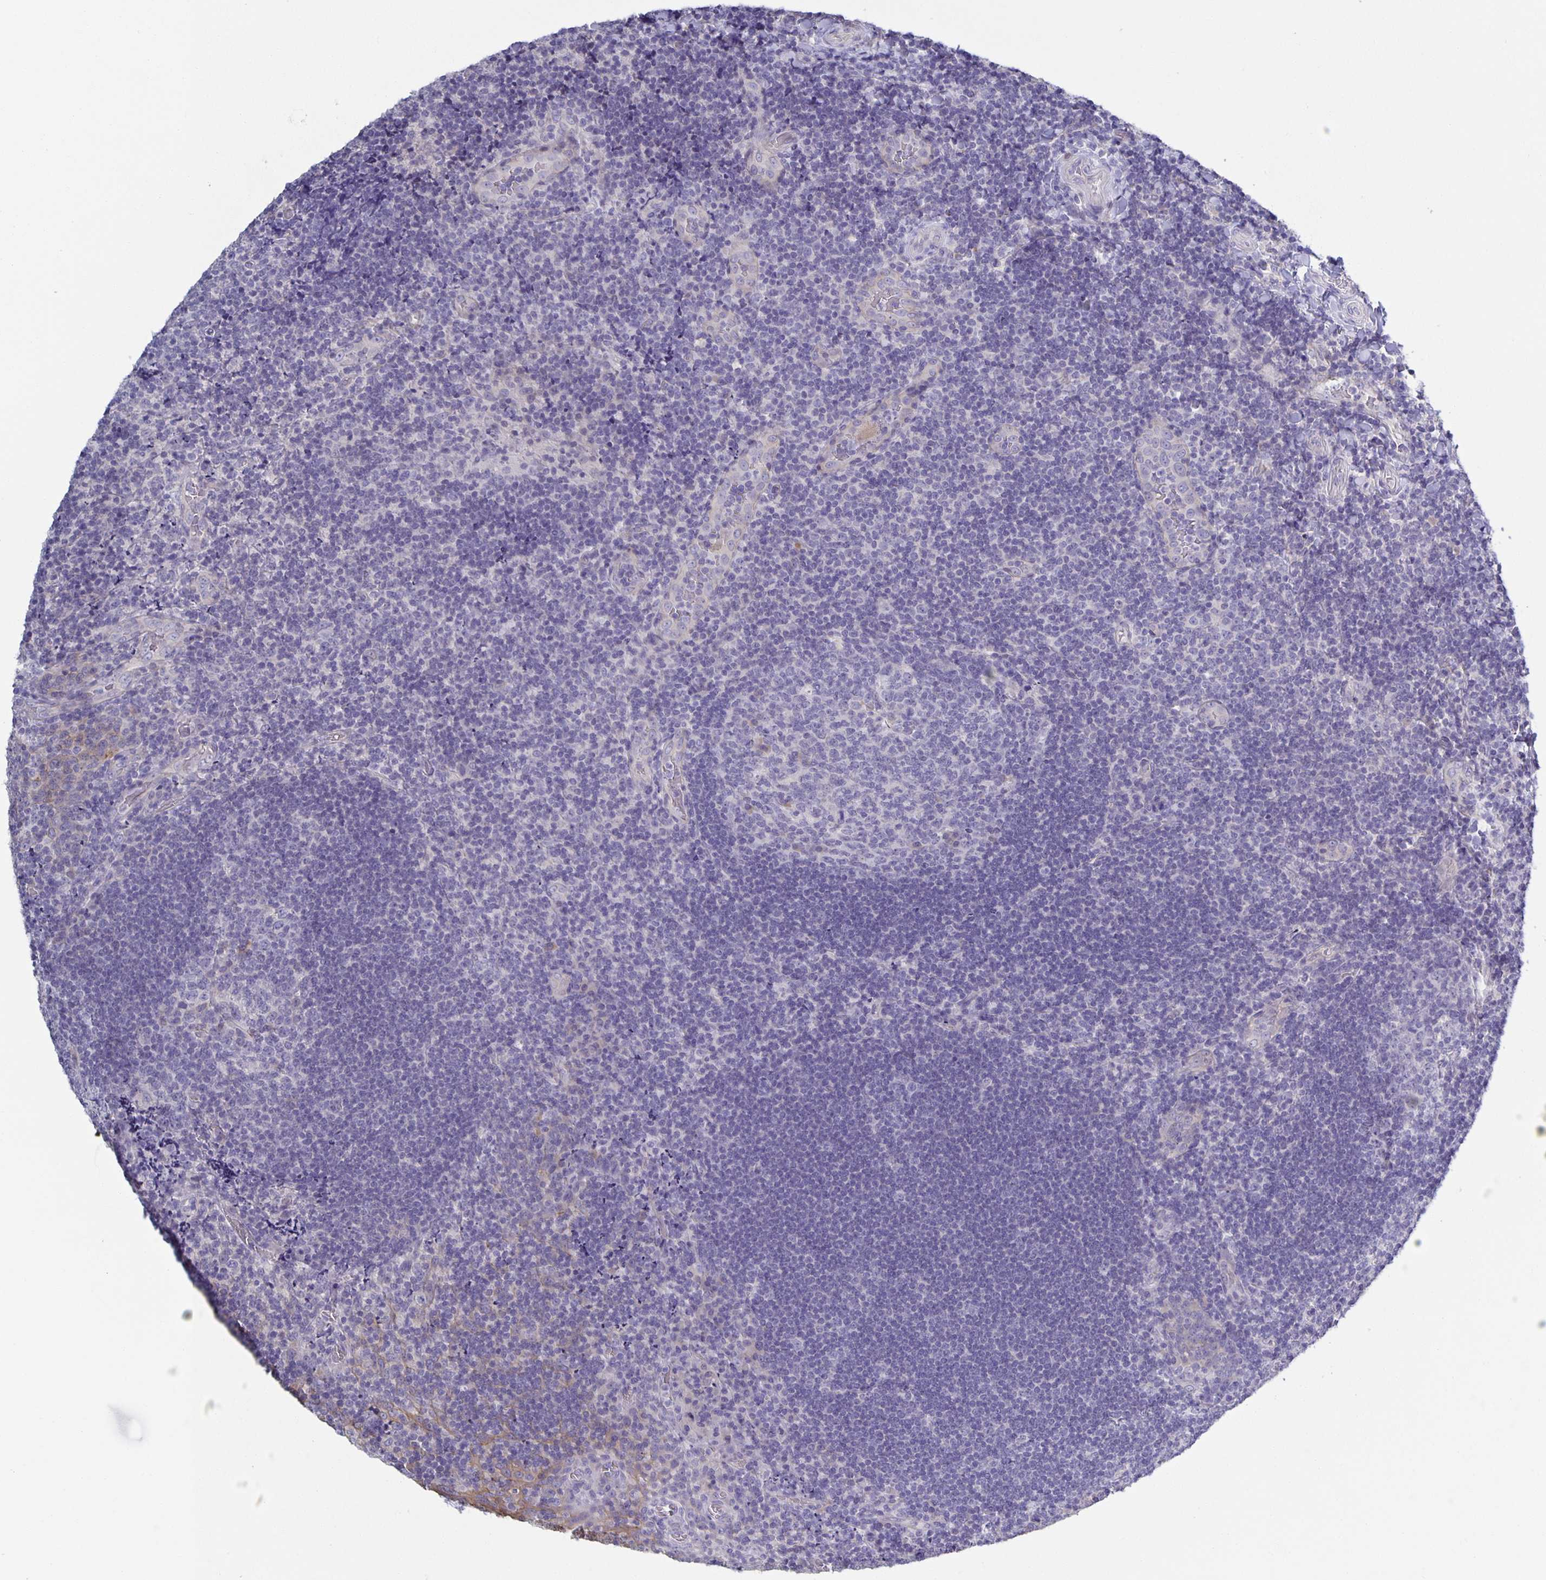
{"staining": {"intensity": "negative", "quantity": "none", "location": "none"}, "tissue": "tonsil", "cell_type": "Germinal center cells", "image_type": "normal", "snomed": [{"axis": "morphology", "description": "Normal tissue, NOS"}, {"axis": "topography", "description": "Tonsil"}], "caption": "Immunohistochemistry (IHC) micrograph of unremarkable tonsil: tonsil stained with DAB (3,3'-diaminobenzidine) shows no significant protein positivity in germinal center cells.", "gene": "PTPN3", "patient": {"sex": "male", "age": 17}}